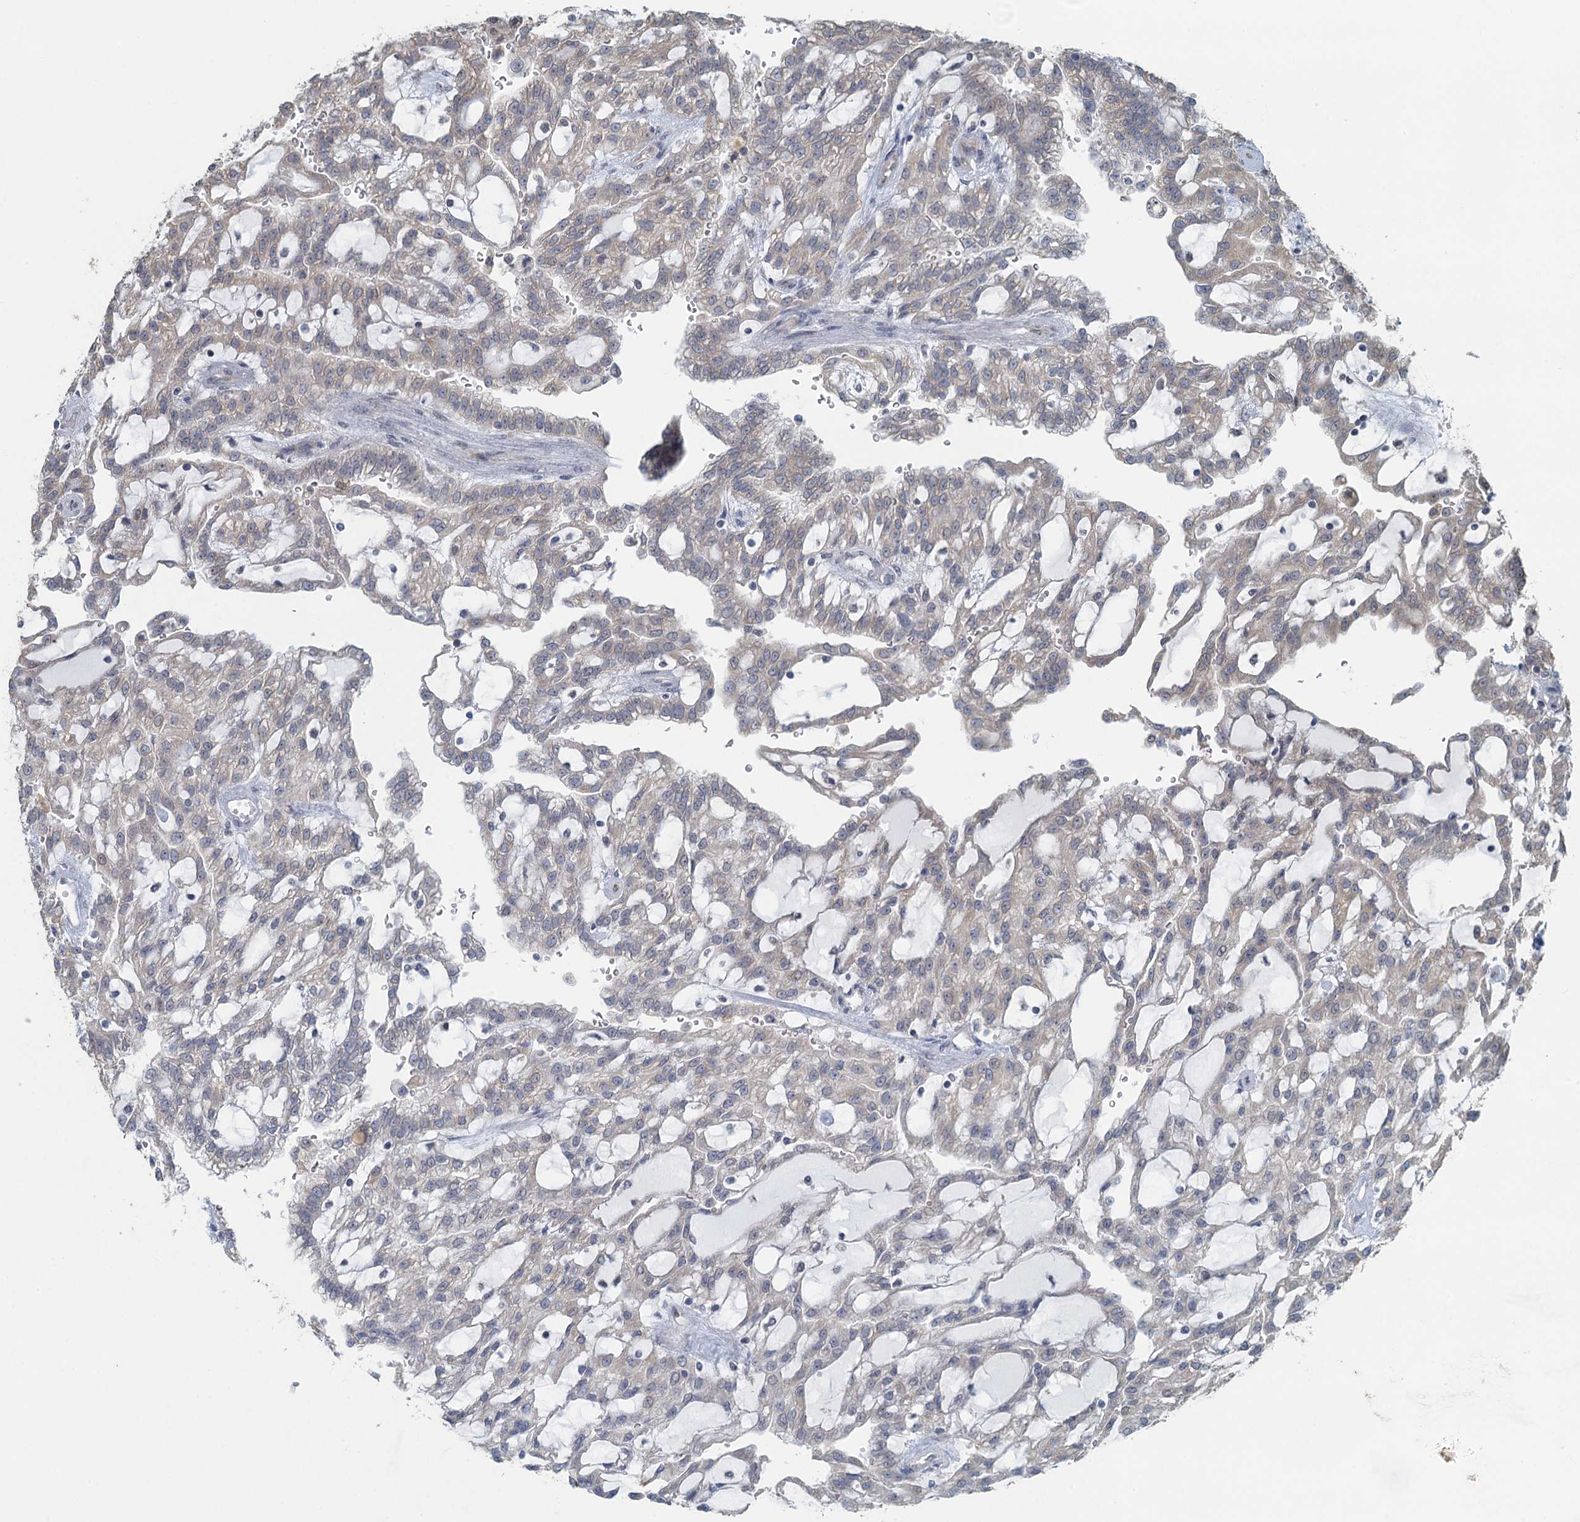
{"staining": {"intensity": "negative", "quantity": "none", "location": "none"}, "tissue": "renal cancer", "cell_type": "Tumor cells", "image_type": "cancer", "snomed": [{"axis": "morphology", "description": "Adenocarcinoma, NOS"}, {"axis": "topography", "description": "Kidney"}], "caption": "High power microscopy image of an immunohistochemistry (IHC) photomicrograph of renal adenocarcinoma, revealing no significant staining in tumor cells.", "gene": "TEX35", "patient": {"sex": "male", "age": 63}}